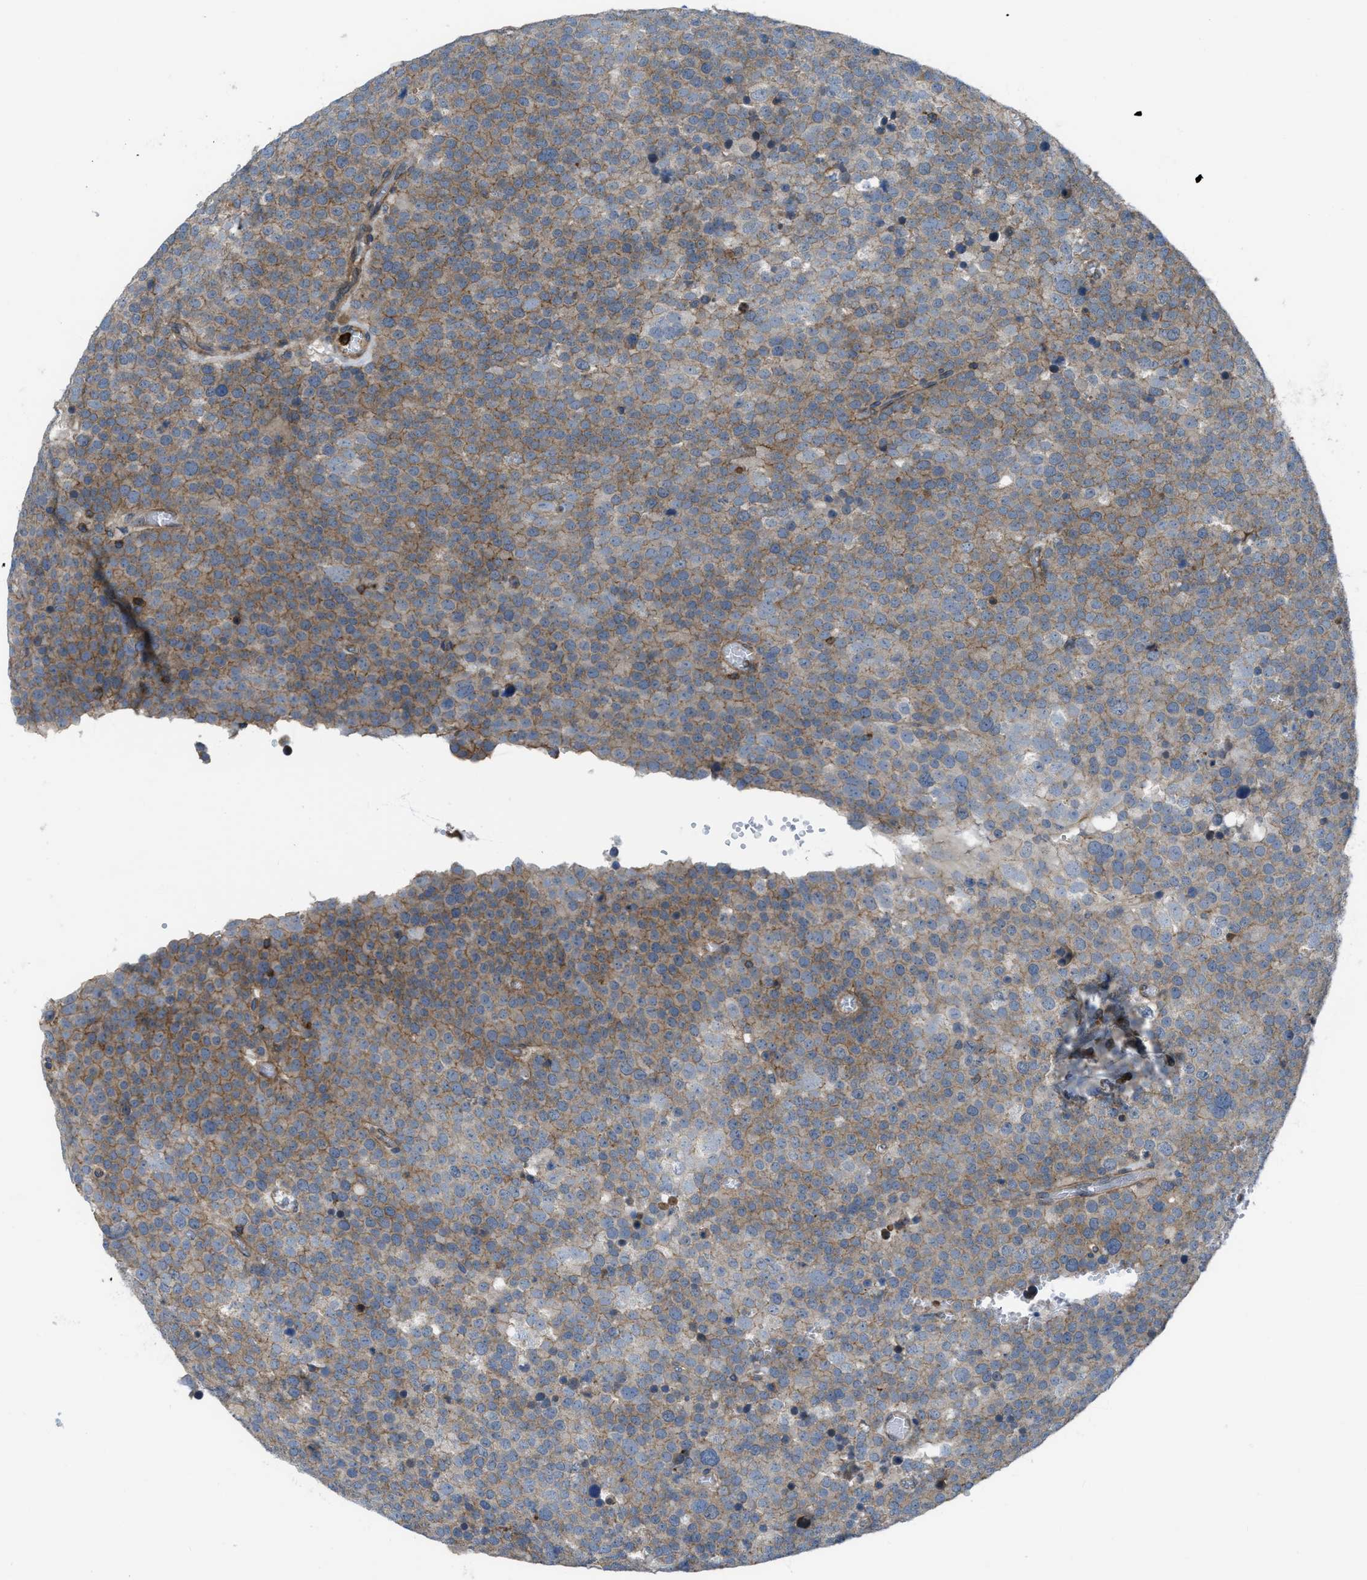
{"staining": {"intensity": "weak", "quantity": "25%-75%", "location": "cytoplasmic/membranous"}, "tissue": "testis cancer", "cell_type": "Tumor cells", "image_type": "cancer", "snomed": [{"axis": "morphology", "description": "Normal tissue, NOS"}, {"axis": "morphology", "description": "Seminoma, NOS"}, {"axis": "topography", "description": "Testis"}], "caption": "IHC of human testis cancer (seminoma) demonstrates low levels of weak cytoplasmic/membranous positivity in approximately 25%-75% of tumor cells. (Brightfield microscopy of DAB IHC at high magnification).", "gene": "MYO18A", "patient": {"sex": "male", "age": 71}}